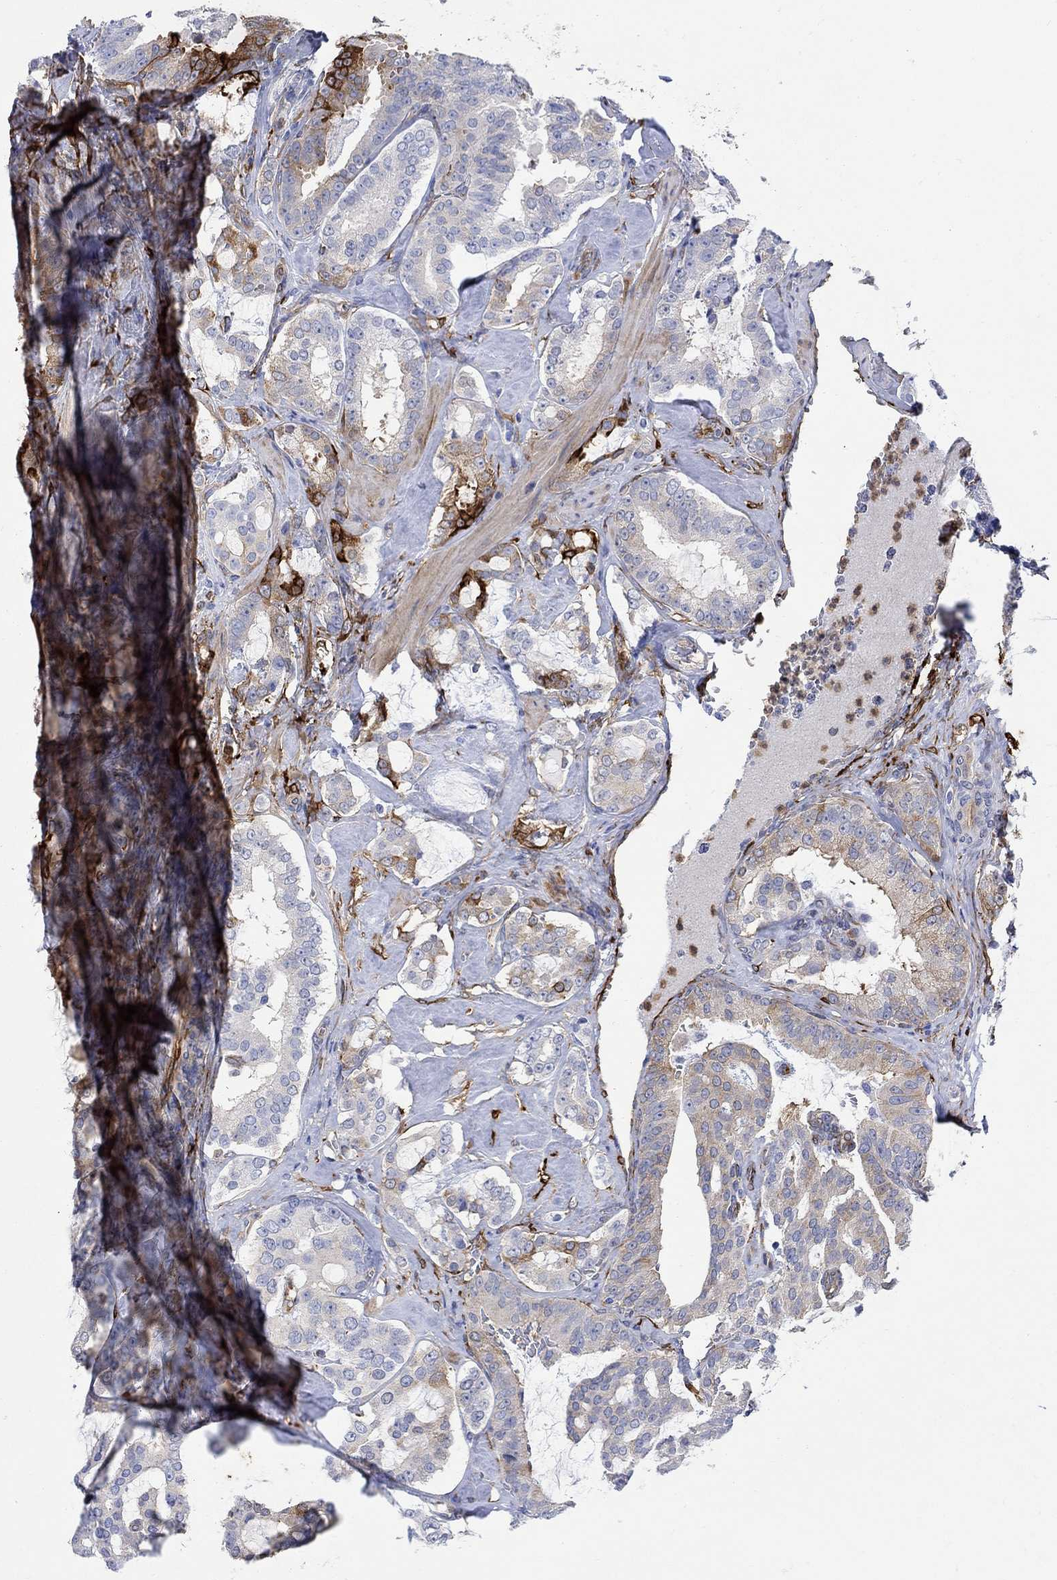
{"staining": {"intensity": "strong", "quantity": "<25%", "location": "cytoplasmic/membranous"}, "tissue": "prostate cancer", "cell_type": "Tumor cells", "image_type": "cancer", "snomed": [{"axis": "morphology", "description": "Adenocarcinoma, NOS"}, {"axis": "topography", "description": "Prostate"}], "caption": "High-power microscopy captured an IHC micrograph of prostate cancer, revealing strong cytoplasmic/membranous positivity in about <25% of tumor cells.", "gene": "TGM2", "patient": {"sex": "male", "age": 67}}